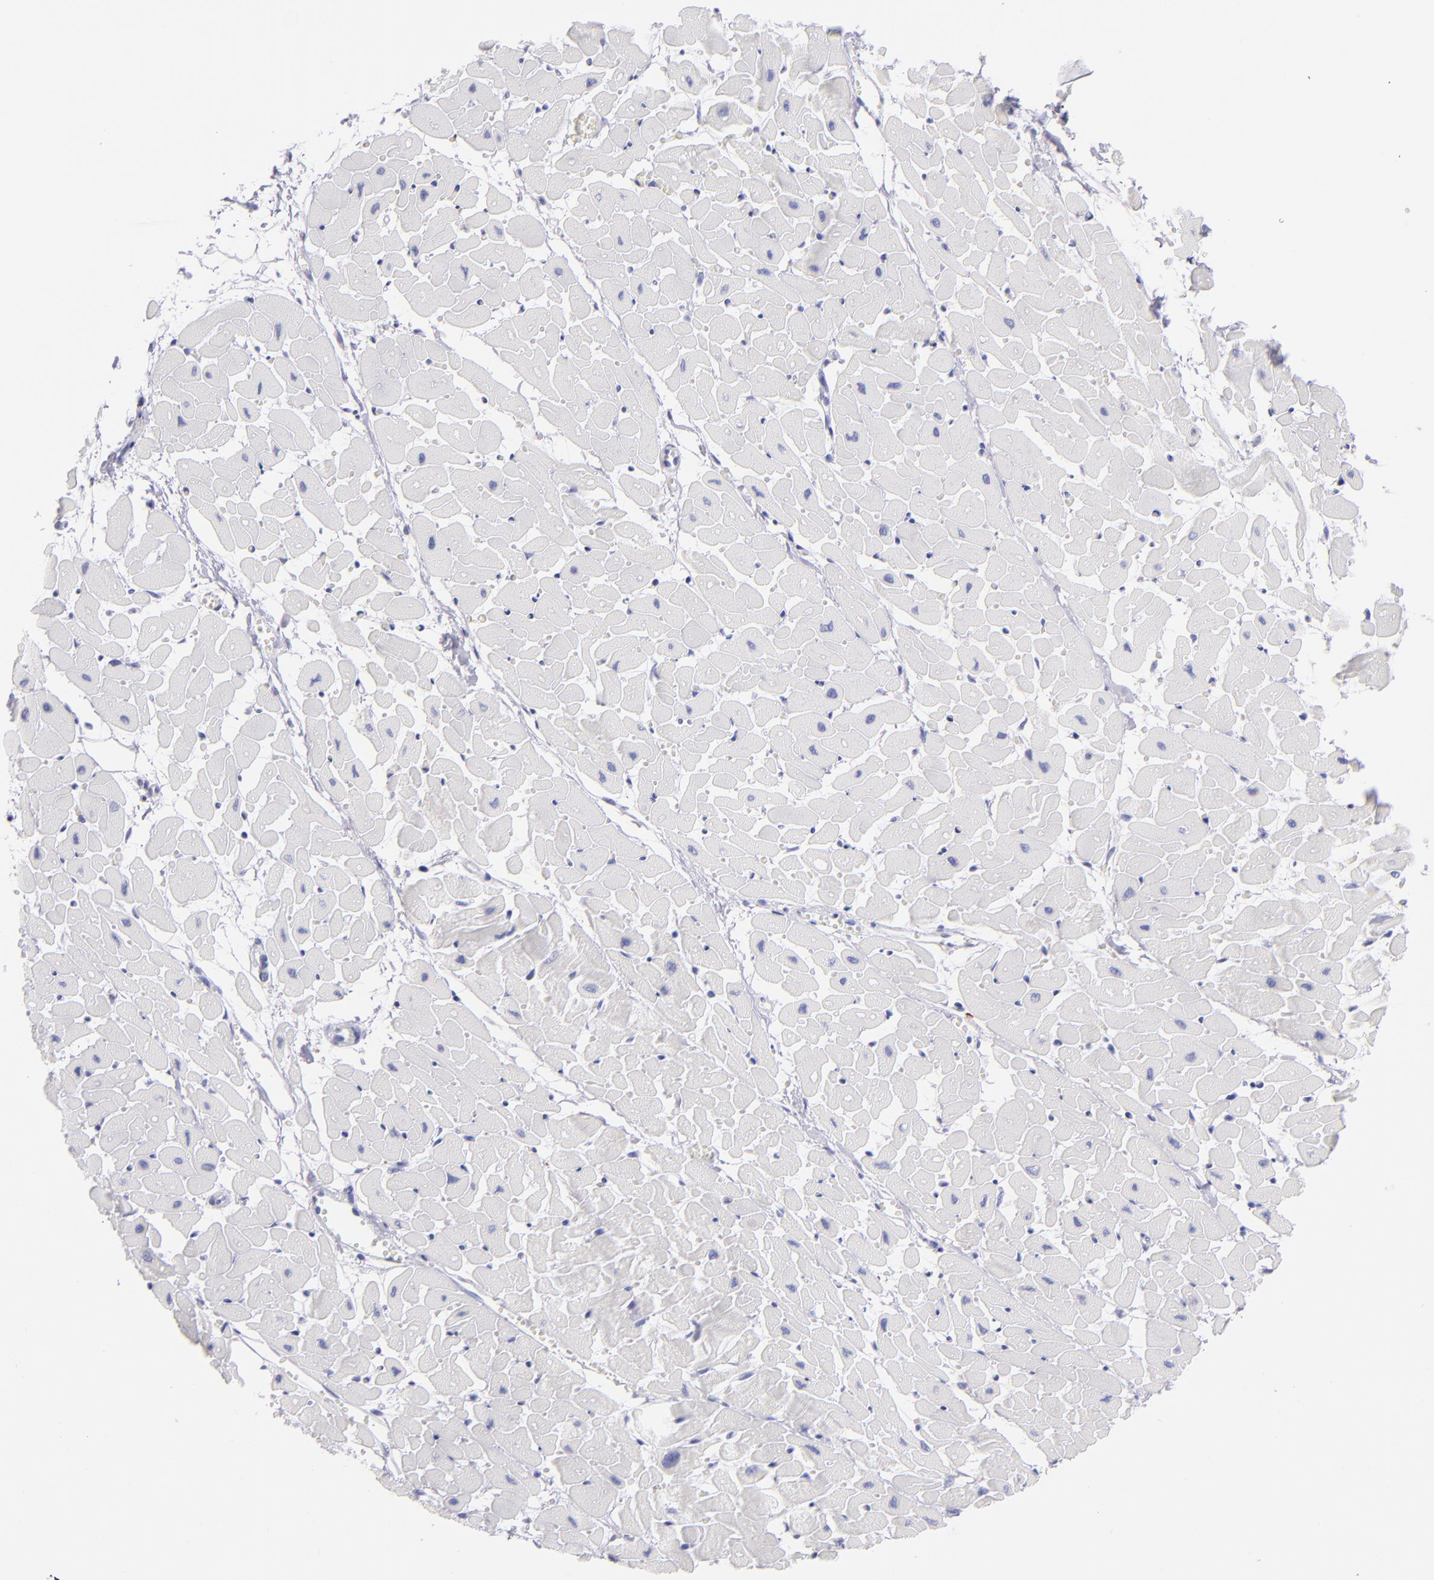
{"staining": {"intensity": "negative", "quantity": "none", "location": "none"}, "tissue": "heart muscle", "cell_type": "Cardiomyocytes", "image_type": "normal", "snomed": [{"axis": "morphology", "description": "Normal tissue, NOS"}, {"axis": "topography", "description": "Heart"}], "caption": "High magnification brightfield microscopy of benign heart muscle stained with DAB (brown) and counterstained with hematoxylin (blue): cardiomyocytes show no significant positivity. The staining is performed using DAB (3,3'-diaminobenzidine) brown chromogen with nuclei counter-stained in using hematoxylin.", "gene": "PRPH", "patient": {"sex": "female", "age": 19}}